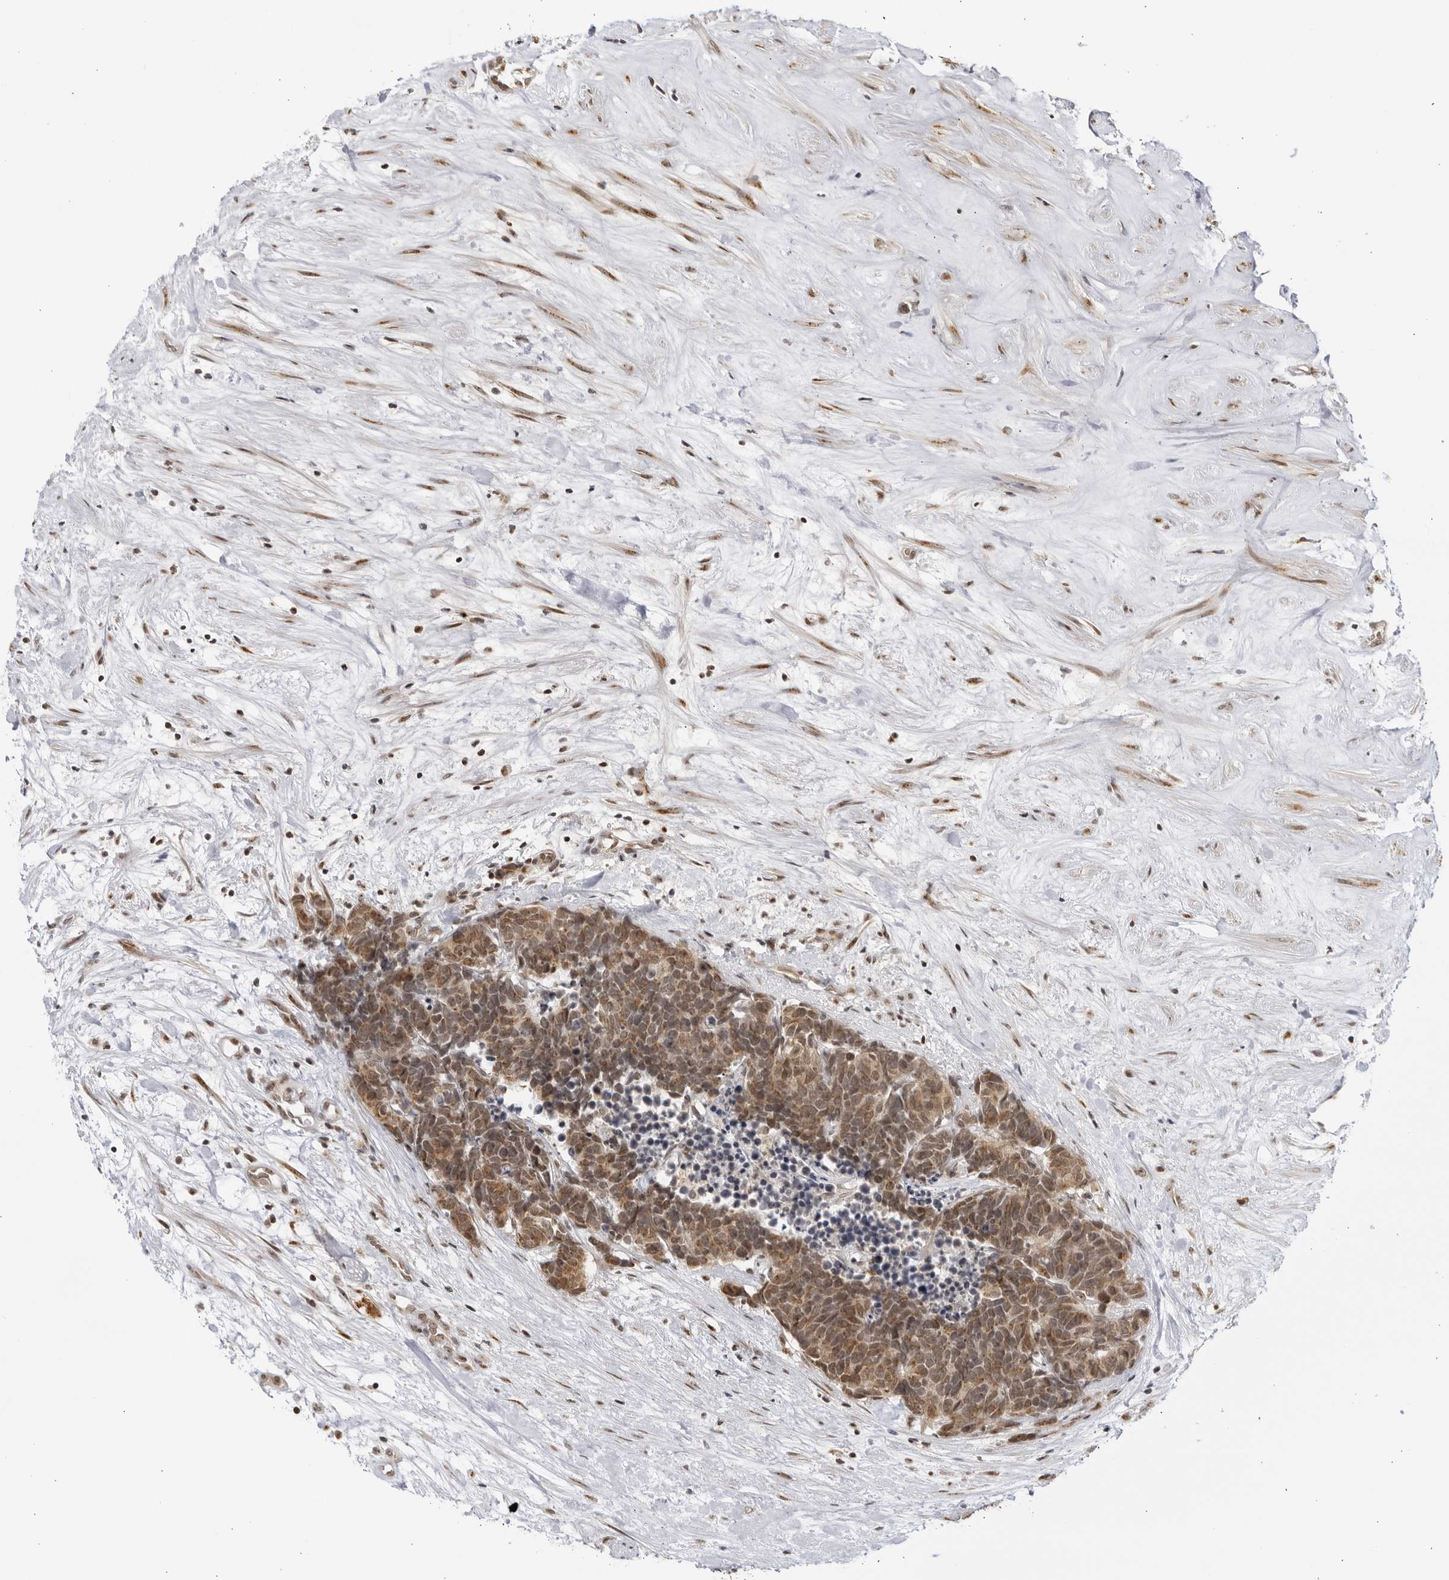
{"staining": {"intensity": "weak", "quantity": ">75%", "location": "cytoplasmic/membranous,nuclear"}, "tissue": "carcinoid", "cell_type": "Tumor cells", "image_type": "cancer", "snomed": [{"axis": "morphology", "description": "Carcinoma, NOS"}, {"axis": "morphology", "description": "Carcinoid, malignant, NOS"}, {"axis": "topography", "description": "Urinary bladder"}], "caption": "Carcinoma tissue reveals weak cytoplasmic/membranous and nuclear positivity in about >75% of tumor cells, visualized by immunohistochemistry.", "gene": "RASGEF1C", "patient": {"sex": "male", "age": 57}}